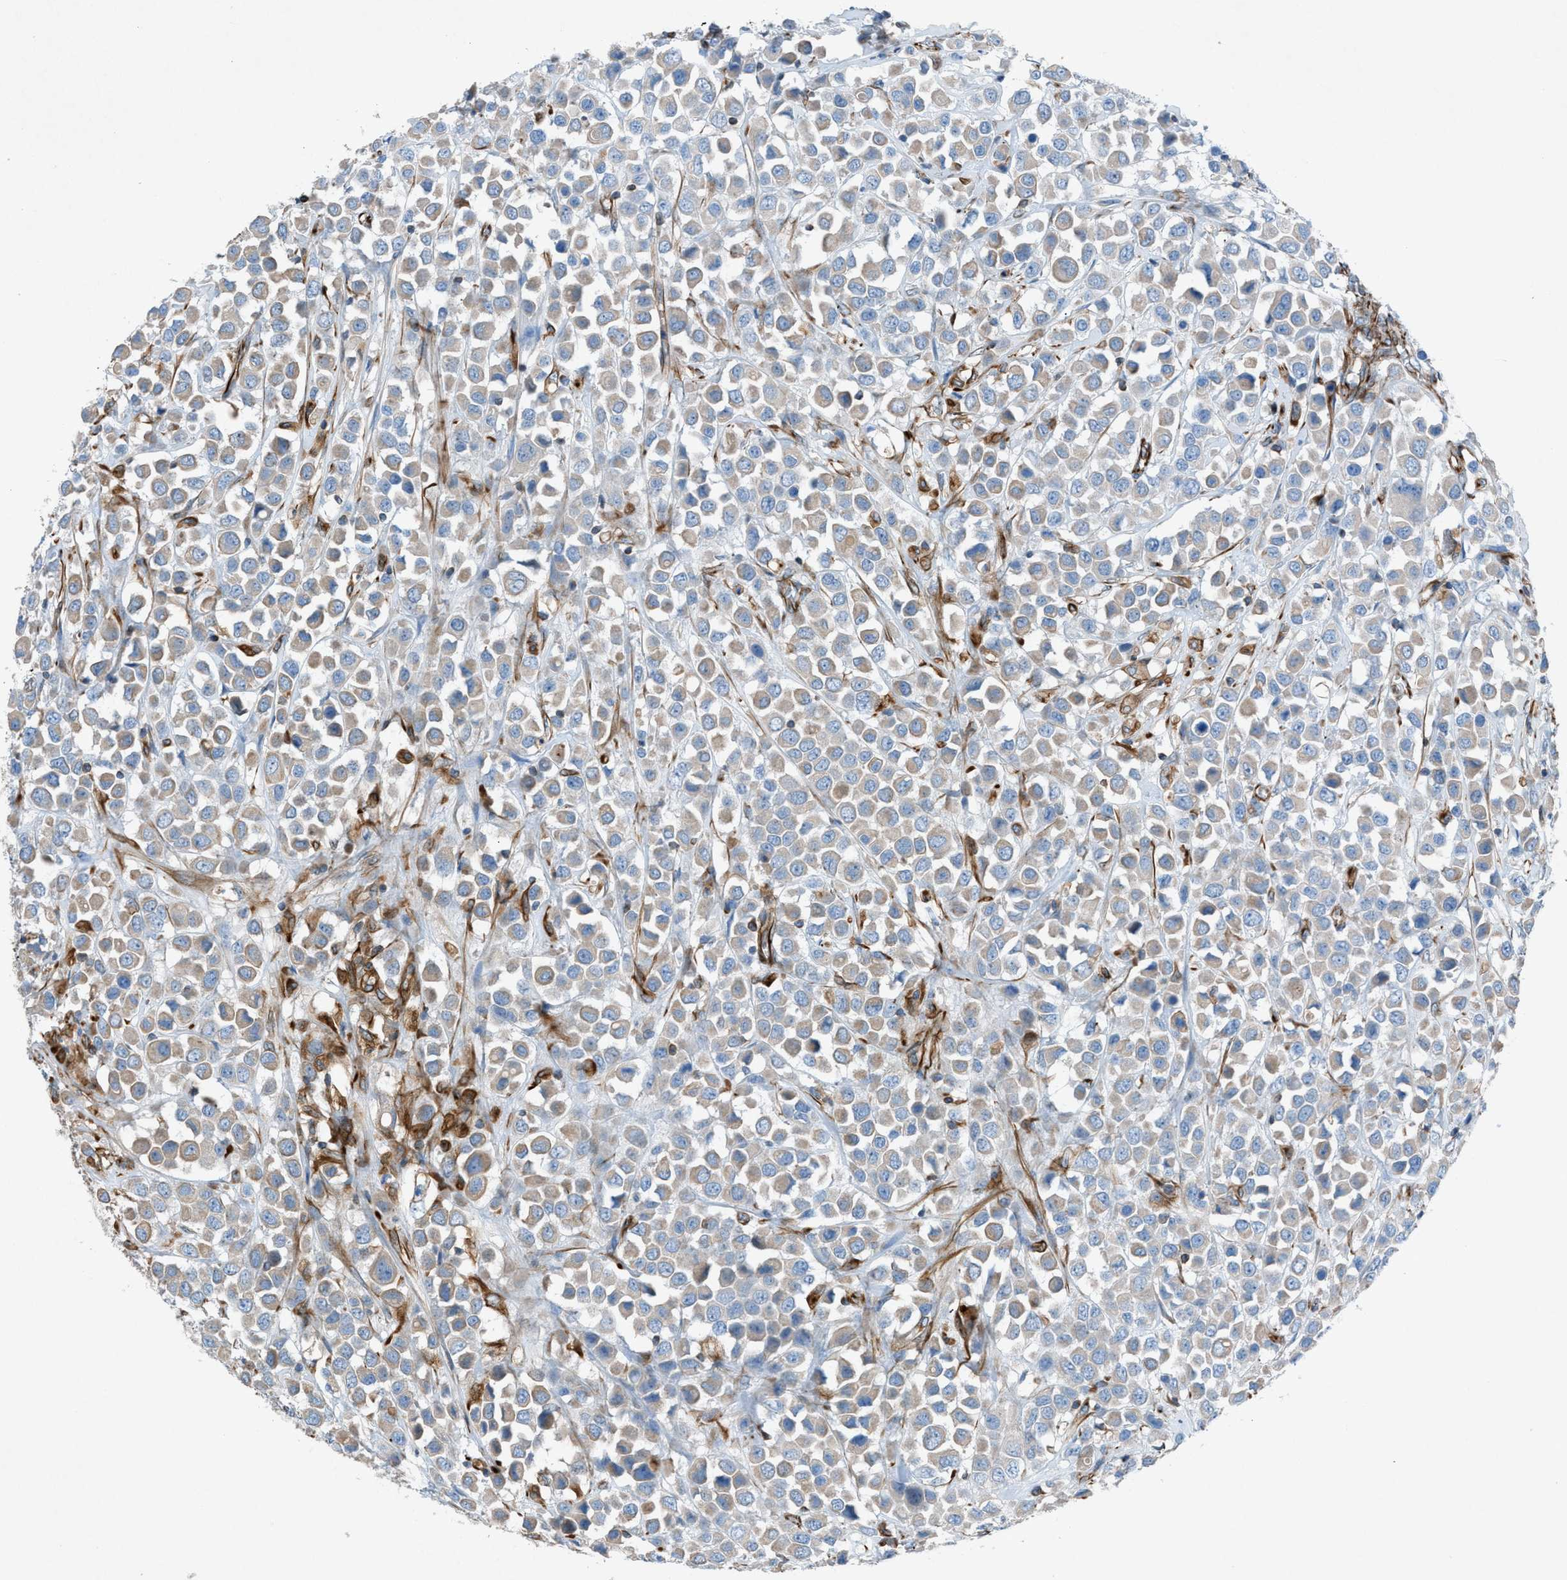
{"staining": {"intensity": "weak", "quantity": ">75%", "location": "cytoplasmic/membranous"}, "tissue": "breast cancer", "cell_type": "Tumor cells", "image_type": "cancer", "snomed": [{"axis": "morphology", "description": "Duct carcinoma"}, {"axis": "topography", "description": "Breast"}], "caption": "IHC (DAB) staining of breast cancer (invasive ductal carcinoma) displays weak cytoplasmic/membranous protein staining in about >75% of tumor cells.", "gene": "CABP7", "patient": {"sex": "female", "age": 61}}